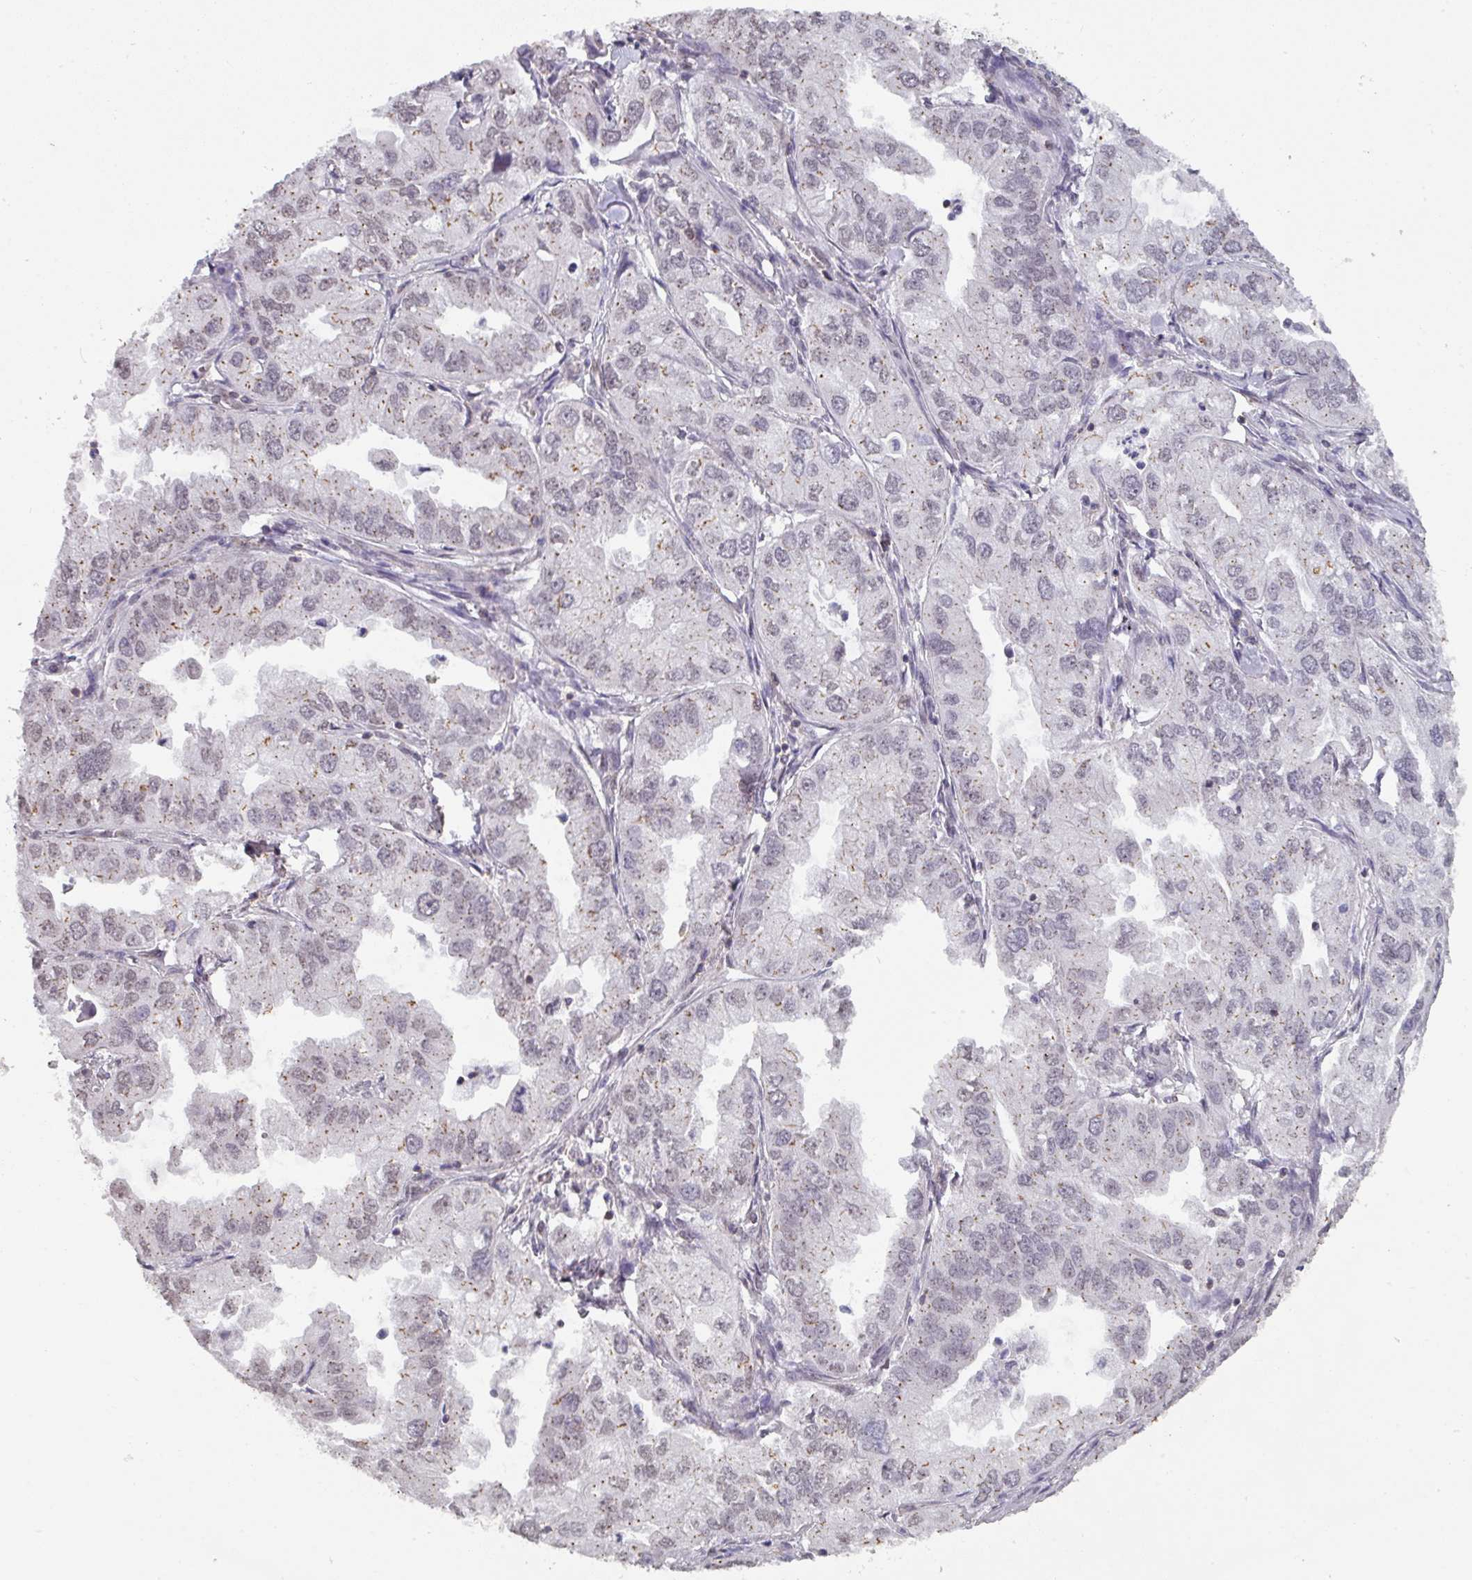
{"staining": {"intensity": "weak", "quantity": "<25%", "location": "nuclear"}, "tissue": "lung cancer", "cell_type": "Tumor cells", "image_type": "cancer", "snomed": [{"axis": "morphology", "description": "Adenocarcinoma, NOS"}, {"axis": "topography", "description": "Lung"}], "caption": "DAB (3,3'-diaminobenzidine) immunohistochemical staining of lung adenocarcinoma reveals no significant expression in tumor cells.", "gene": "RASAL3", "patient": {"sex": "male", "age": 48}}